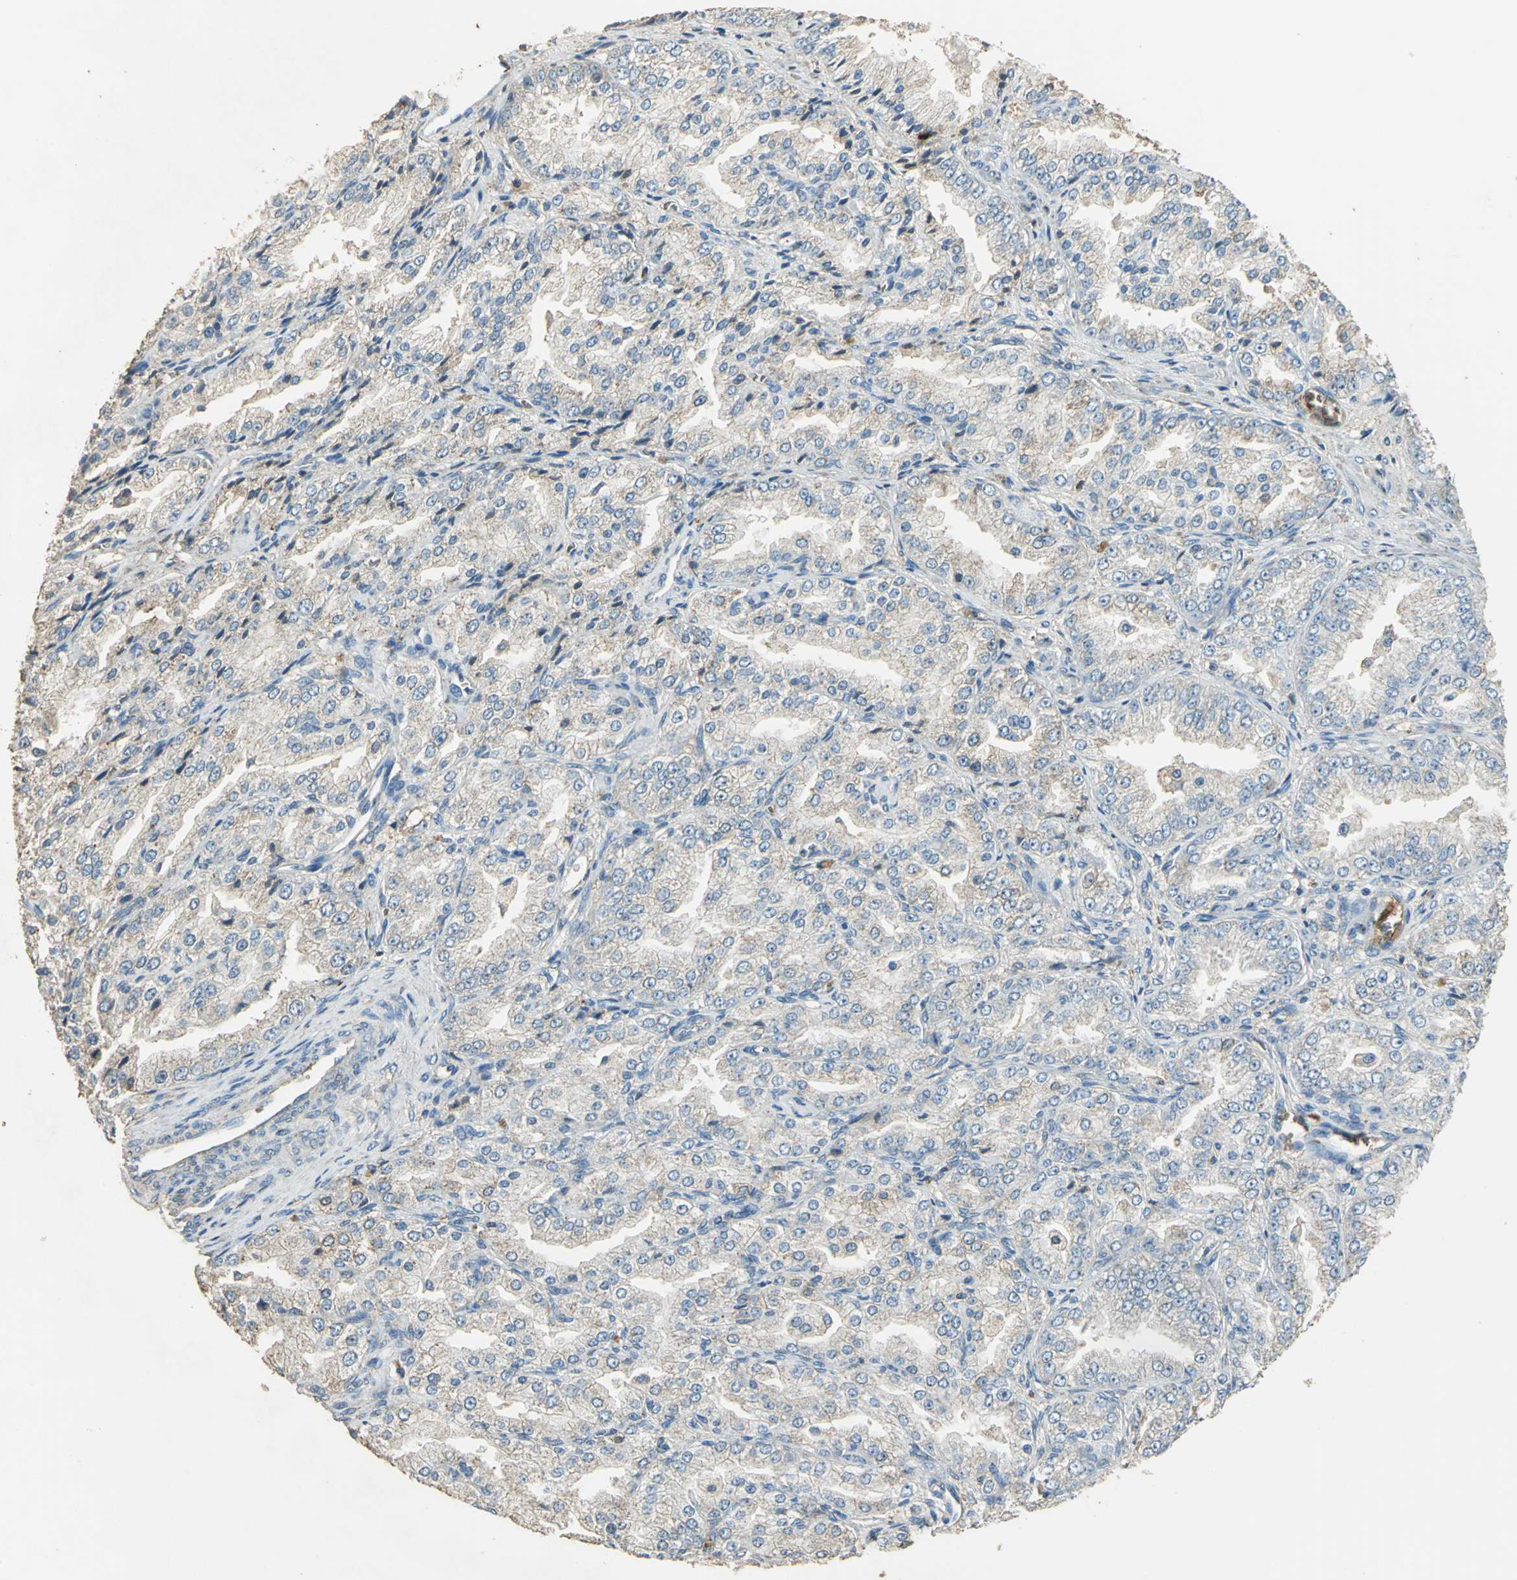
{"staining": {"intensity": "weak", "quantity": "25%-75%", "location": "cytoplasmic/membranous"}, "tissue": "prostate cancer", "cell_type": "Tumor cells", "image_type": "cancer", "snomed": [{"axis": "morphology", "description": "Adenocarcinoma, High grade"}, {"axis": "topography", "description": "Prostate"}], "caption": "Adenocarcinoma (high-grade) (prostate) stained for a protein reveals weak cytoplasmic/membranous positivity in tumor cells.", "gene": "TRAPPC2", "patient": {"sex": "male", "age": 61}}